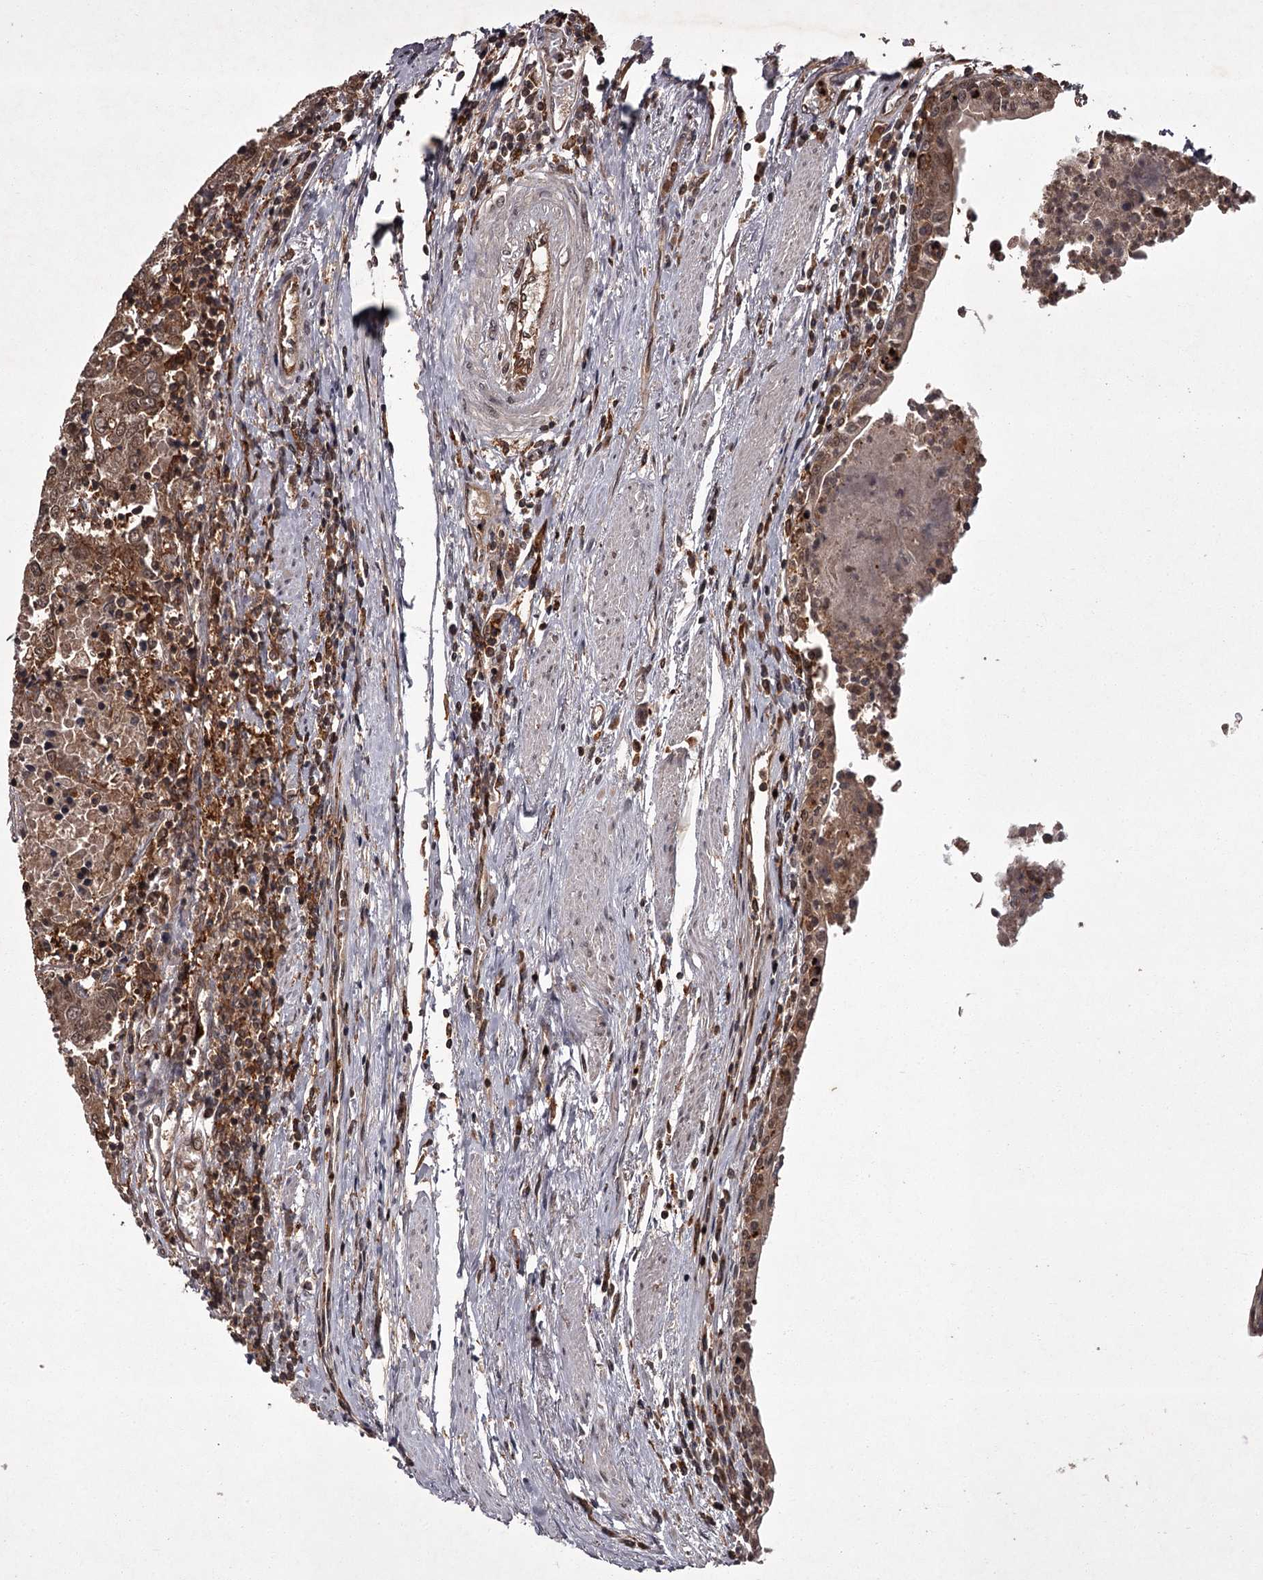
{"staining": {"intensity": "moderate", "quantity": ">75%", "location": "cytoplasmic/membranous,nuclear"}, "tissue": "urothelial cancer", "cell_type": "Tumor cells", "image_type": "cancer", "snomed": [{"axis": "morphology", "description": "Urothelial carcinoma, High grade"}, {"axis": "topography", "description": "Urinary bladder"}], "caption": "Moderate cytoplasmic/membranous and nuclear positivity for a protein is identified in about >75% of tumor cells of urothelial cancer using IHC.", "gene": "TBC1D23", "patient": {"sex": "female", "age": 85}}